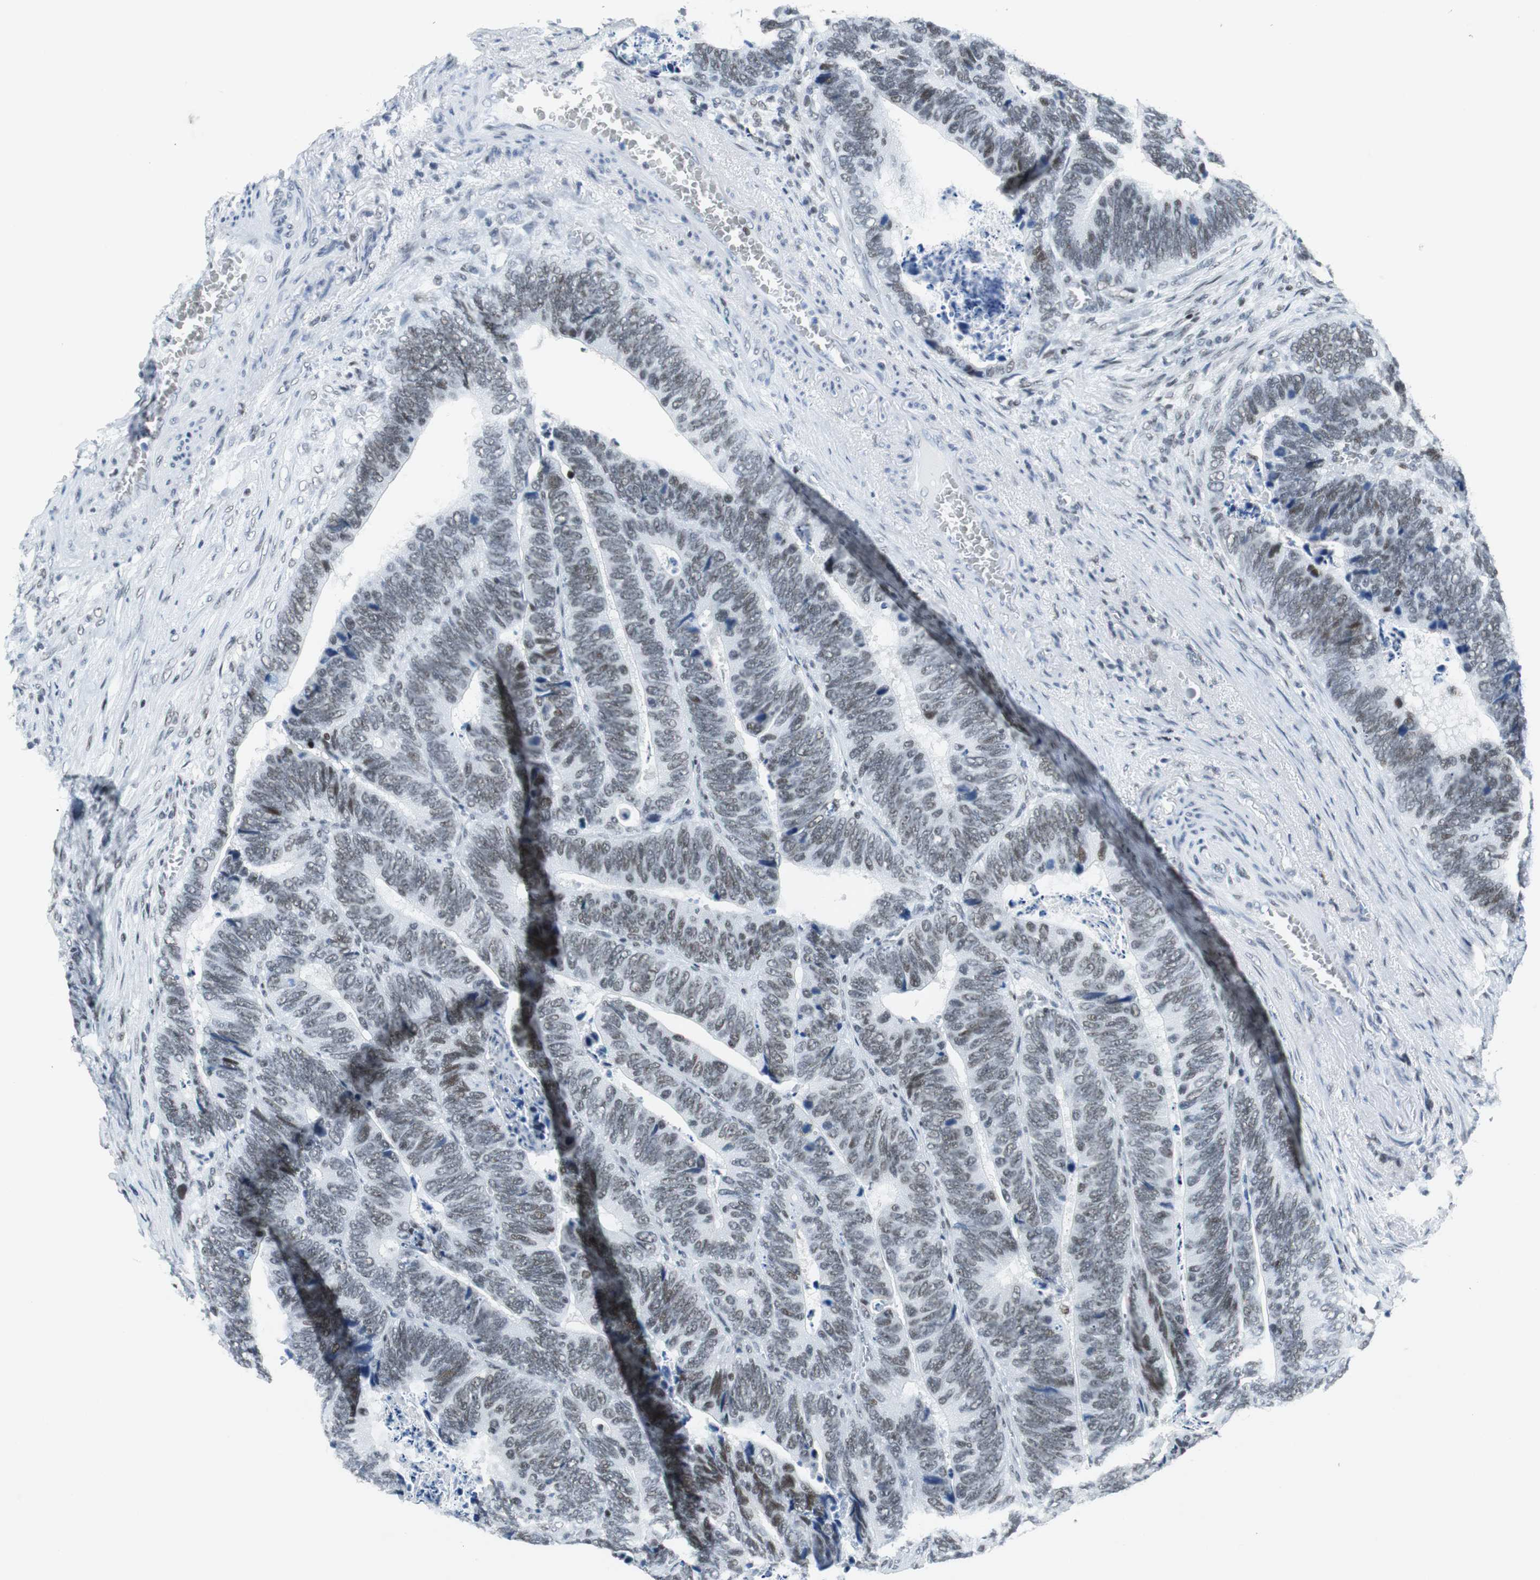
{"staining": {"intensity": "weak", "quantity": "25%-75%", "location": "nuclear"}, "tissue": "colorectal cancer", "cell_type": "Tumor cells", "image_type": "cancer", "snomed": [{"axis": "morphology", "description": "Adenocarcinoma, NOS"}, {"axis": "topography", "description": "Colon"}], "caption": "Immunohistochemical staining of colorectal adenocarcinoma displays low levels of weak nuclear staining in about 25%-75% of tumor cells.", "gene": "HDAC3", "patient": {"sex": "male", "age": 72}}